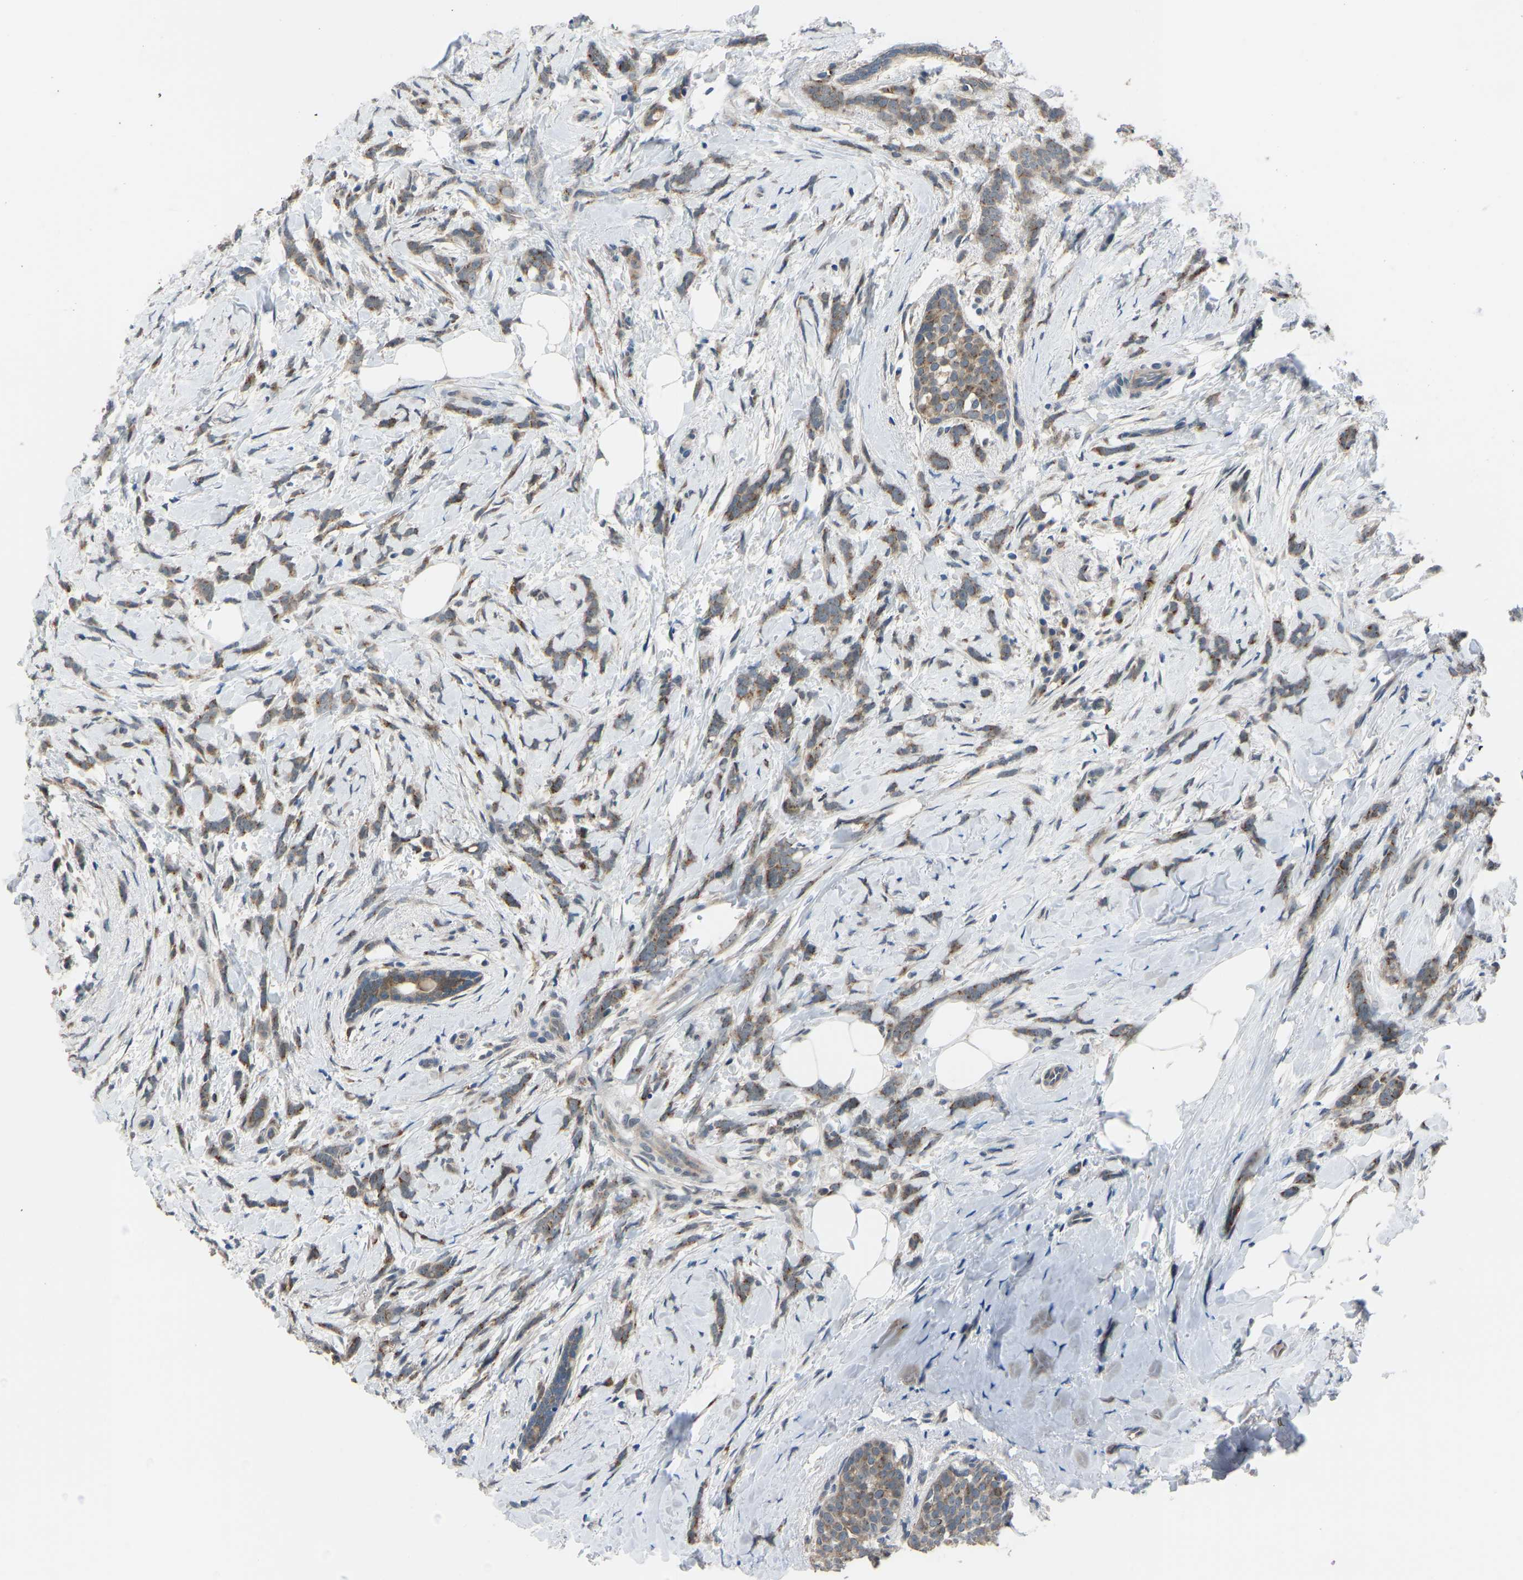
{"staining": {"intensity": "moderate", "quantity": ">75%", "location": "cytoplasmic/membranous"}, "tissue": "breast cancer", "cell_type": "Tumor cells", "image_type": "cancer", "snomed": [{"axis": "morphology", "description": "Lobular carcinoma, in situ"}, {"axis": "morphology", "description": "Lobular carcinoma"}, {"axis": "topography", "description": "Breast"}], "caption": "Tumor cells demonstrate moderate cytoplasmic/membranous expression in approximately >75% of cells in lobular carcinoma (breast).", "gene": "CDK2AP1", "patient": {"sex": "female", "age": 41}}